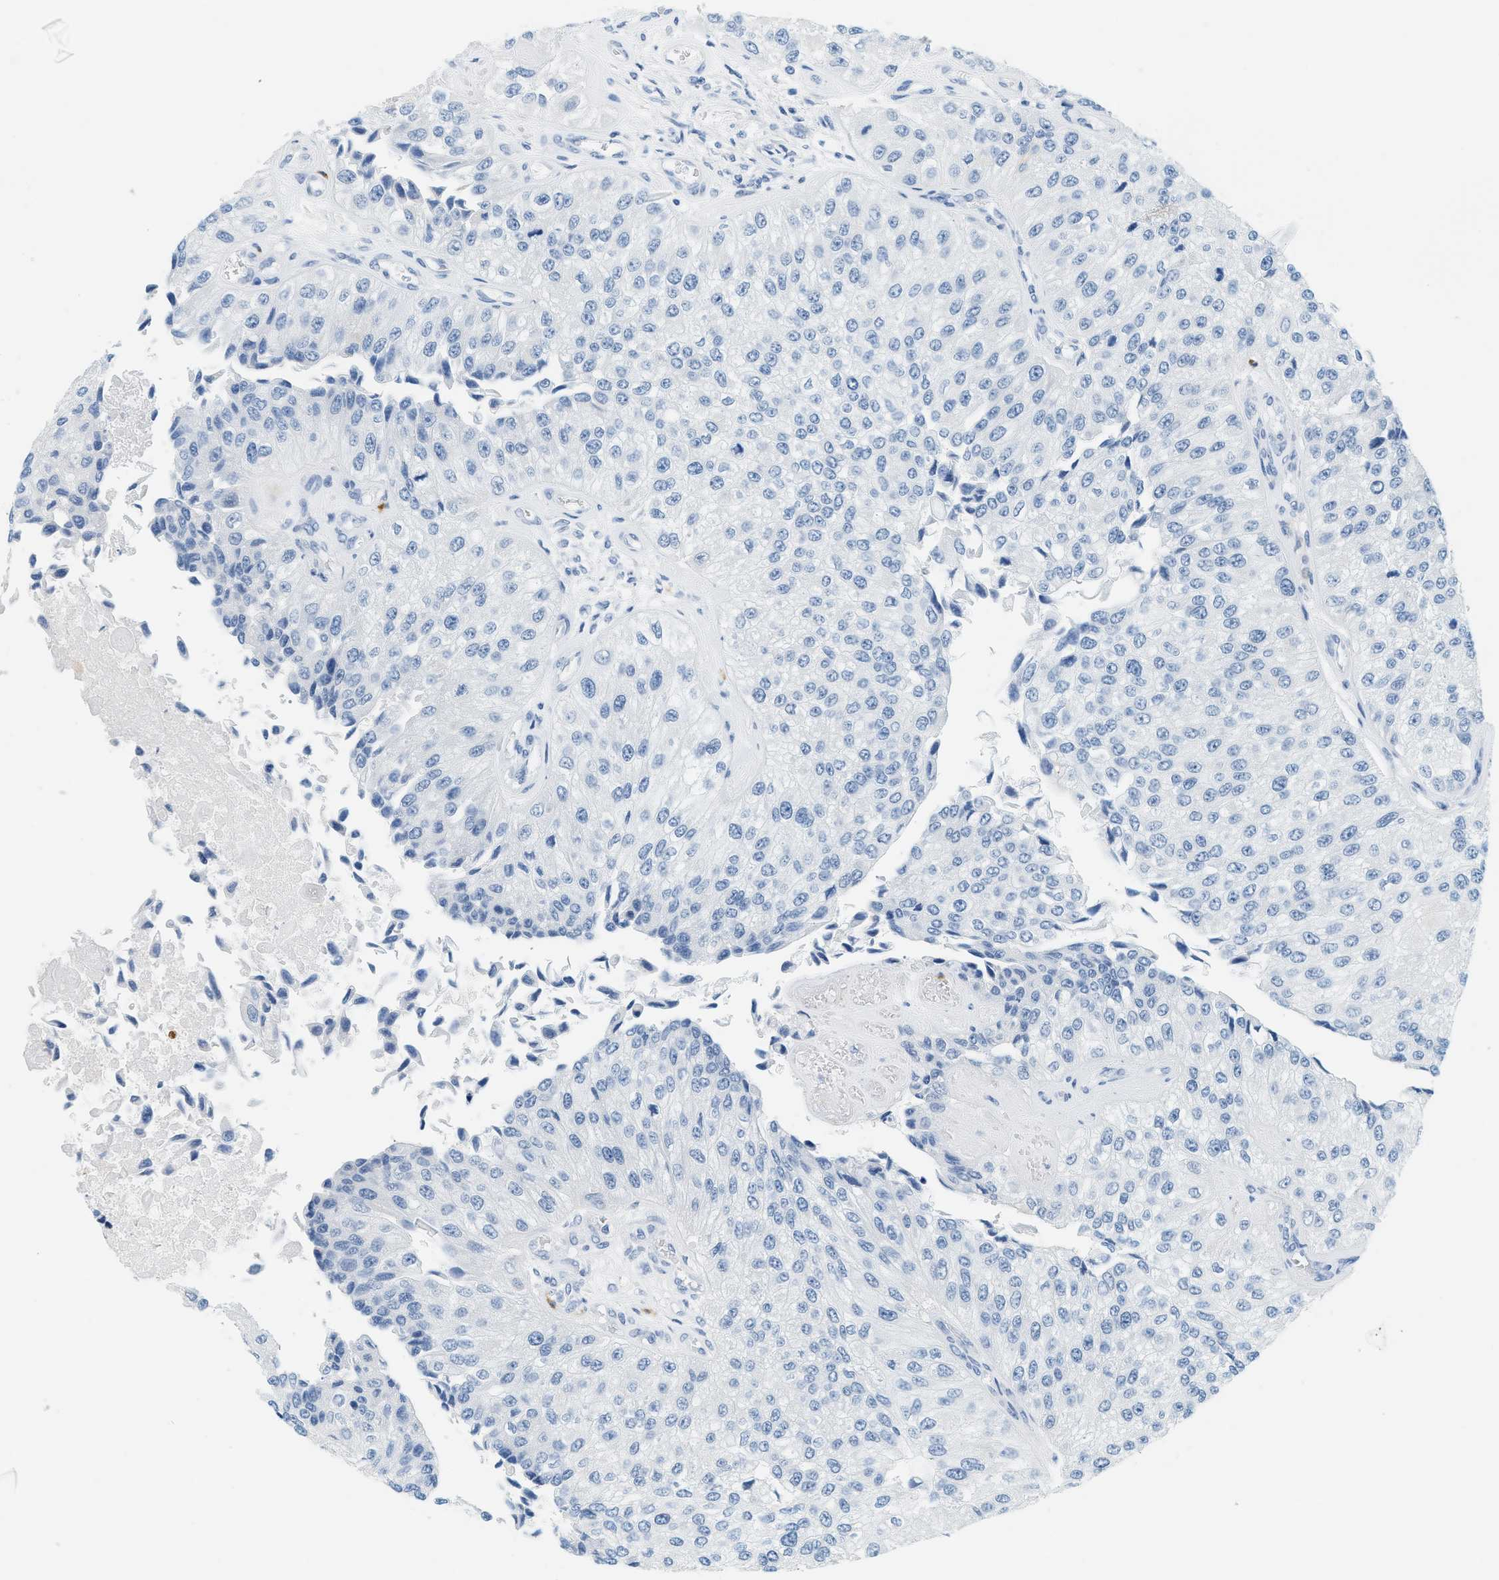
{"staining": {"intensity": "negative", "quantity": "none", "location": "none"}, "tissue": "urothelial cancer", "cell_type": "Tumor cells", "image_type": "cancer", "snomed": [{"axis": "morphology", "description": "Urothelial carcinoma, High grade"}, {"axis": "topography", "description": "Kidney"}, {"axis": "topography", "description": "Urinary bladder"}], "caption": "Immunohistochemistry (IHC) of urothelial cancer shows no expression in tumor cells.", "gene": "LCN2", "patient": {"sex": "male", "age": 77}}